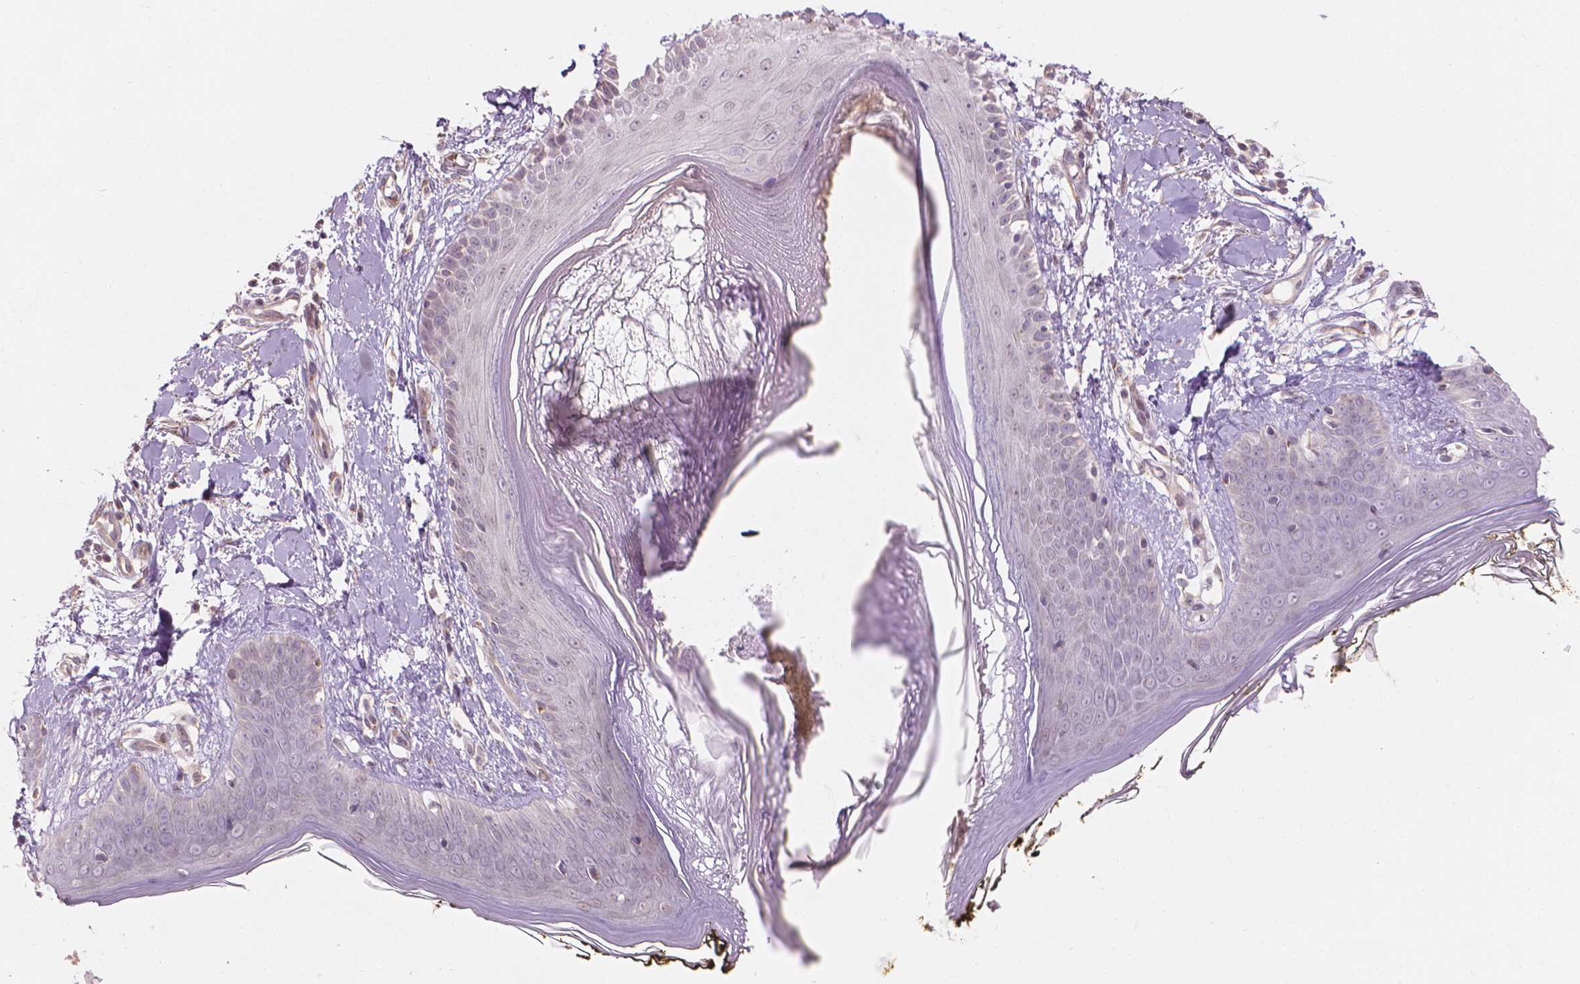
{"staining": {"intensity": "negative", "quantity": "none", "location": "none"}, "tissue": "skin", "cell_type": "Fibroblasts", "image_type": "normal", "snomed": [{"axis": "morphology", "description": "Normal tissue, NOS"}, {"axis": "topography", "description": "Skin"}], "caption": "The immunohistochemistry (IHC) image has no significant staining in fibroblasts of skin. The staining is performed using DAB brown chromogen with nuclei counter-stained in using hematoxylin.", "gene": "IFFO1", "patient": {"sex": "female", "age": 34}}